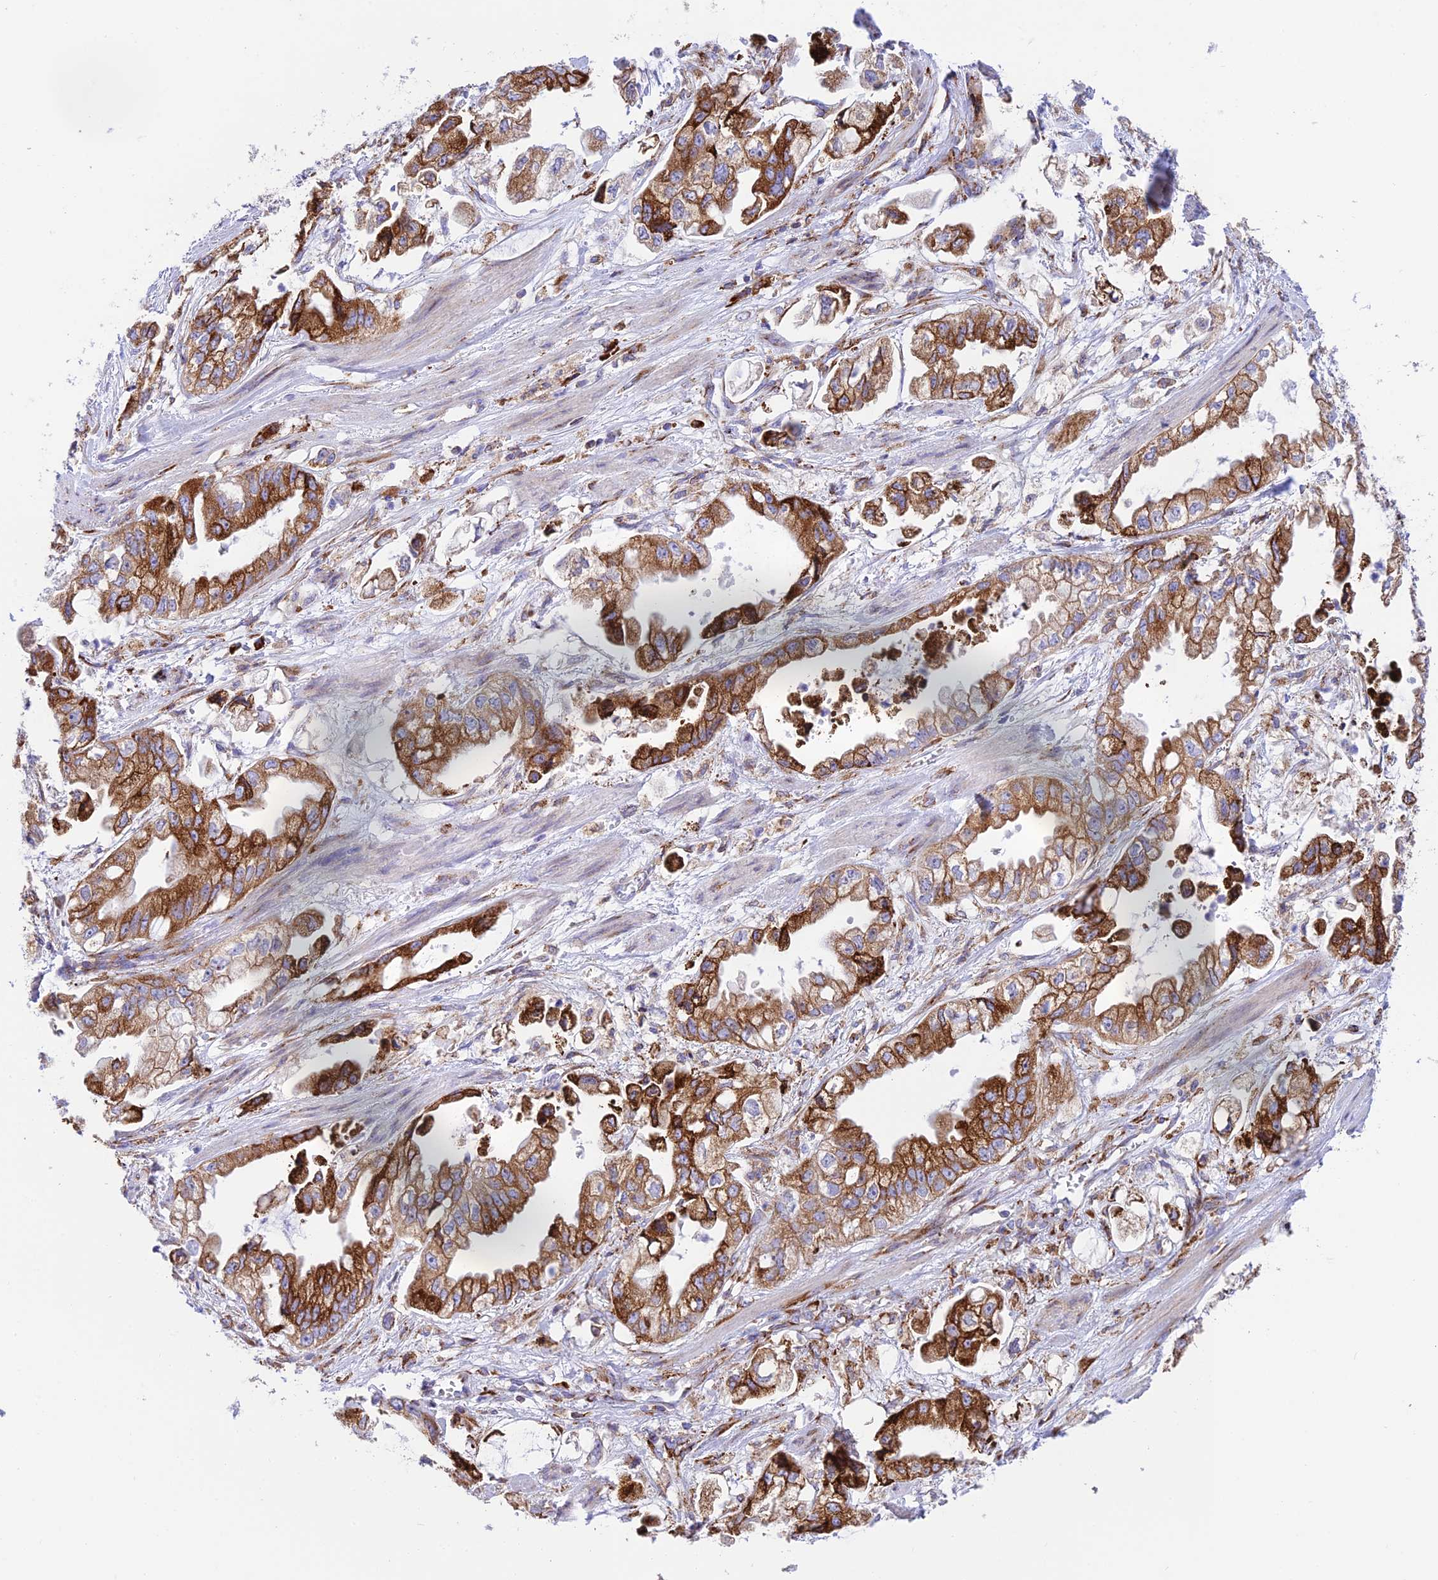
{"staining": {"intensity": "strong", "quantity": ">75%", "location": "cytoplasmic/membranous"}, "tissue": "stomach cancer", "cell_type": "Tumor cells", "image_type": "cancer", "snomed": [{"axis": "morphology", "description": "Adenocarcinoma, NOS"}, {"axis": "topography", "description": "Stomach"}], "caption": "About >75% of tumor cells in human stomach cancer (adenocarcinoma) exhibit strong cytoplasmic/membranous protein positivity as visualized by brown immunohistochemical staining.", "gene": "TUBGCP6", "patient": {"sex": "male", "age": 62}}